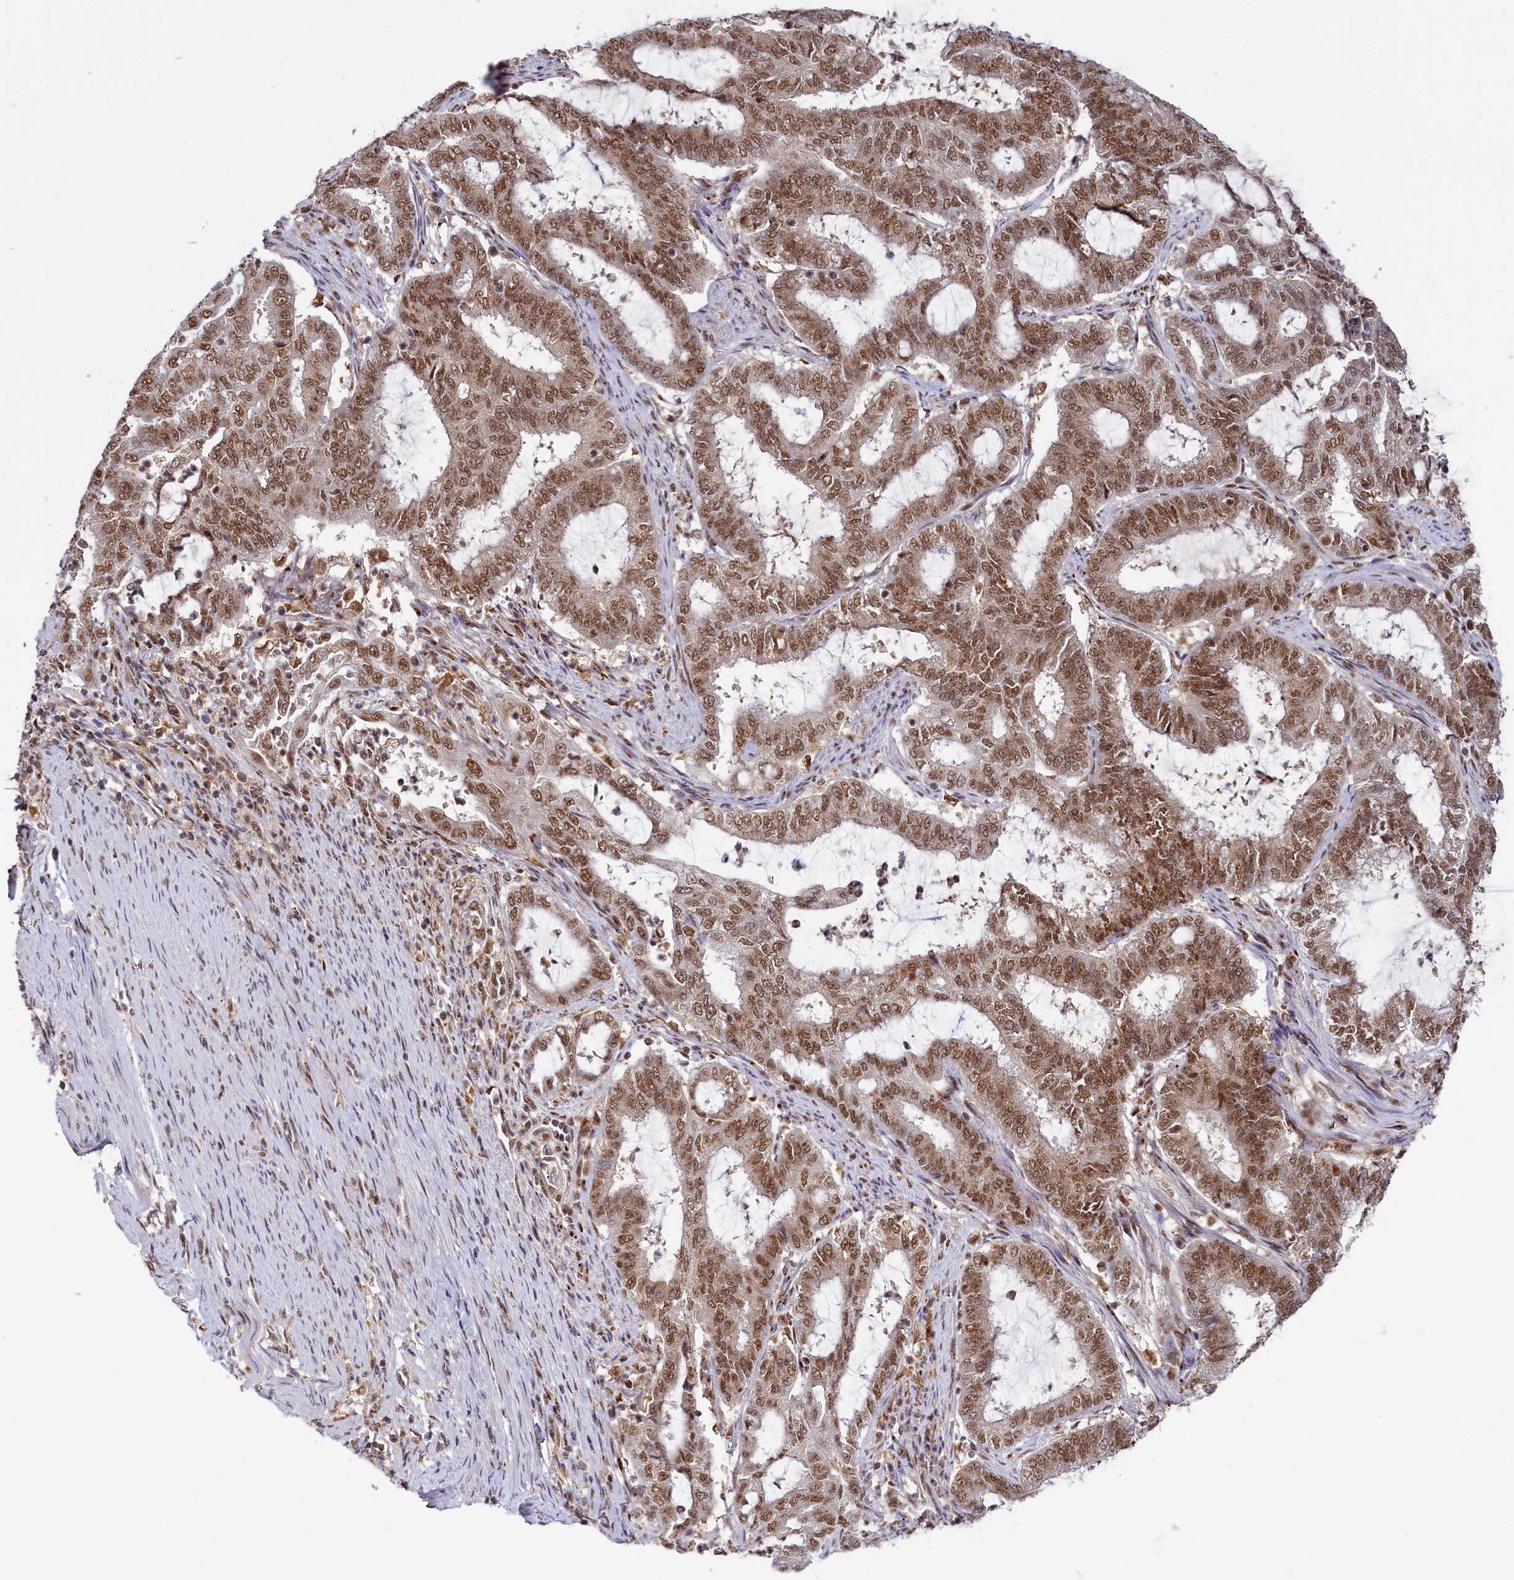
{"staining": {"intensity": "moderate", "quantity": ">75%", "location": "nuclear"}, "tissue": "endometrial cancer", "cell_type": "Tumor cells", "image_type": "cancer", "snomed": [{"axis": "morphology", "description": "Adenocarcinoma, NOS"}, {"axis": "topography", "description": "Endometrium"}], "caption": "This histopathology image shows endometrial cancer stained with immunohistochemistry to label a protein in brown. The nuclear of tumor cells show moderate positivity for the protein. Nuclei are counter-stained blue.", "gene": "PPHLN1", "patient": {"sex": "female", "age": 51}}